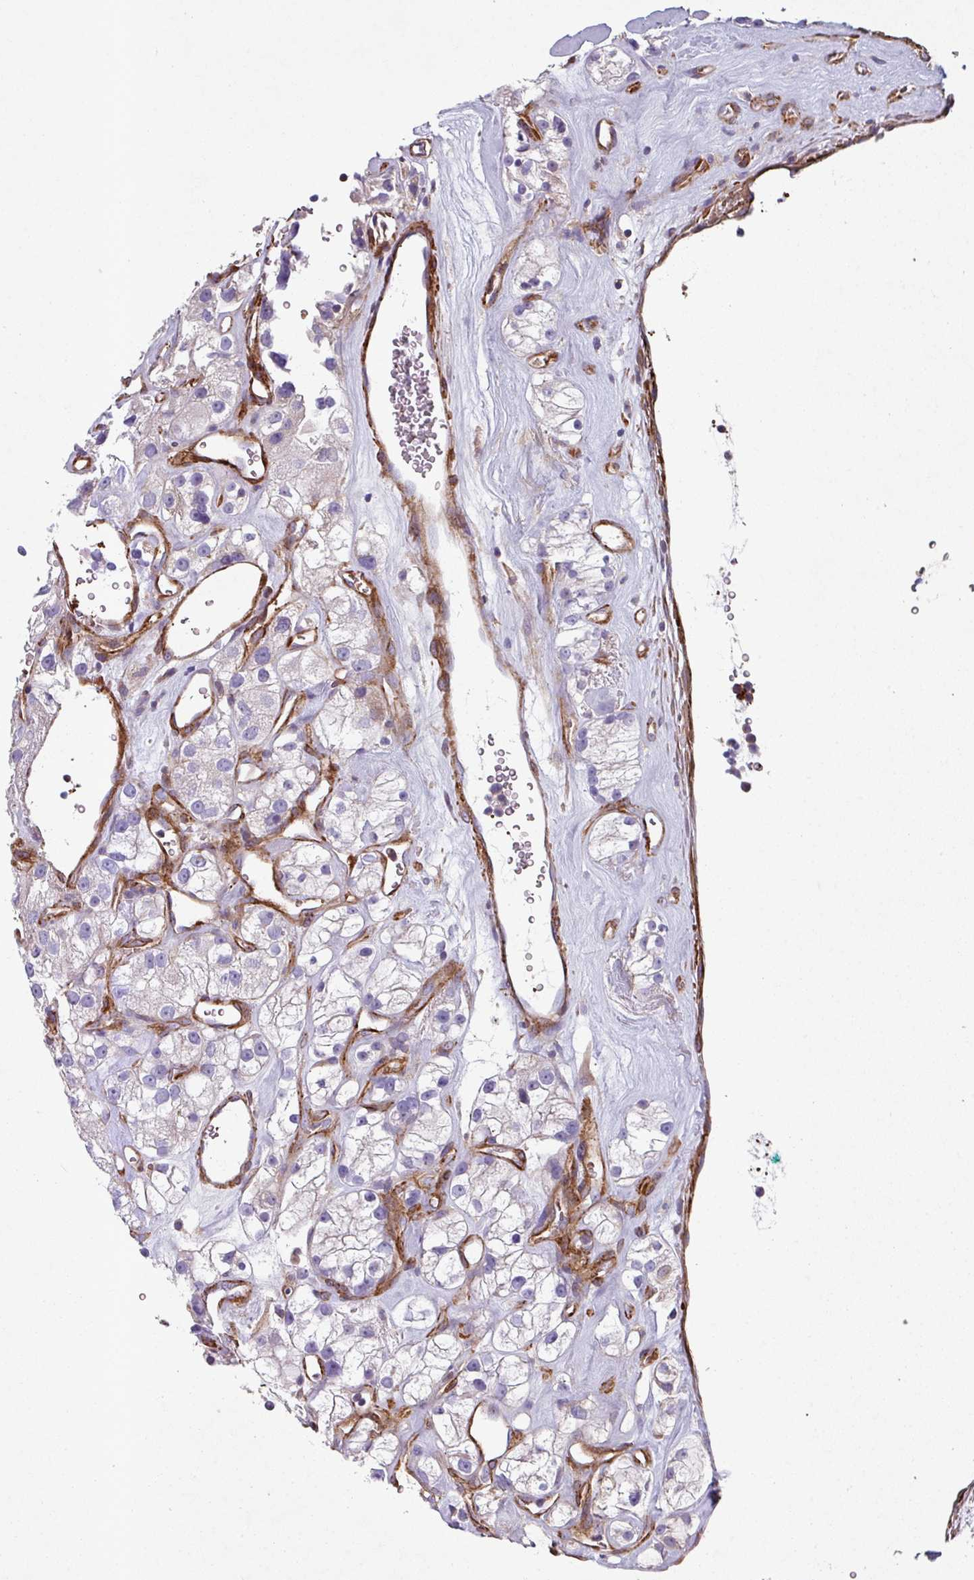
{"staining": {"intensity": "negative", "quantity": "none", "location": "none"}, "tissue": "renal cancer", "cell_type": "Tumor cells", "image_type": "cancer", "snomed": [{"axis": "morphology", "description": "Adenocarcinoma, NOS"}, {"axis": "topography", "description": "Kidney"}], "caption": "A high-resolution micrograph shows immunohistochemistry (IHC) staining of renal adenocarcinoma, which reveals no significant staining in tumor cells. (Stains: DAB (3,3'-diaminobenzidine) immunohistochemistry with hematoxylin counter stain, Microscopy: brightfield microscopy at high magnification).", "gene": "ATP2C2", "patient": {"sex": "male", "age": 77}}